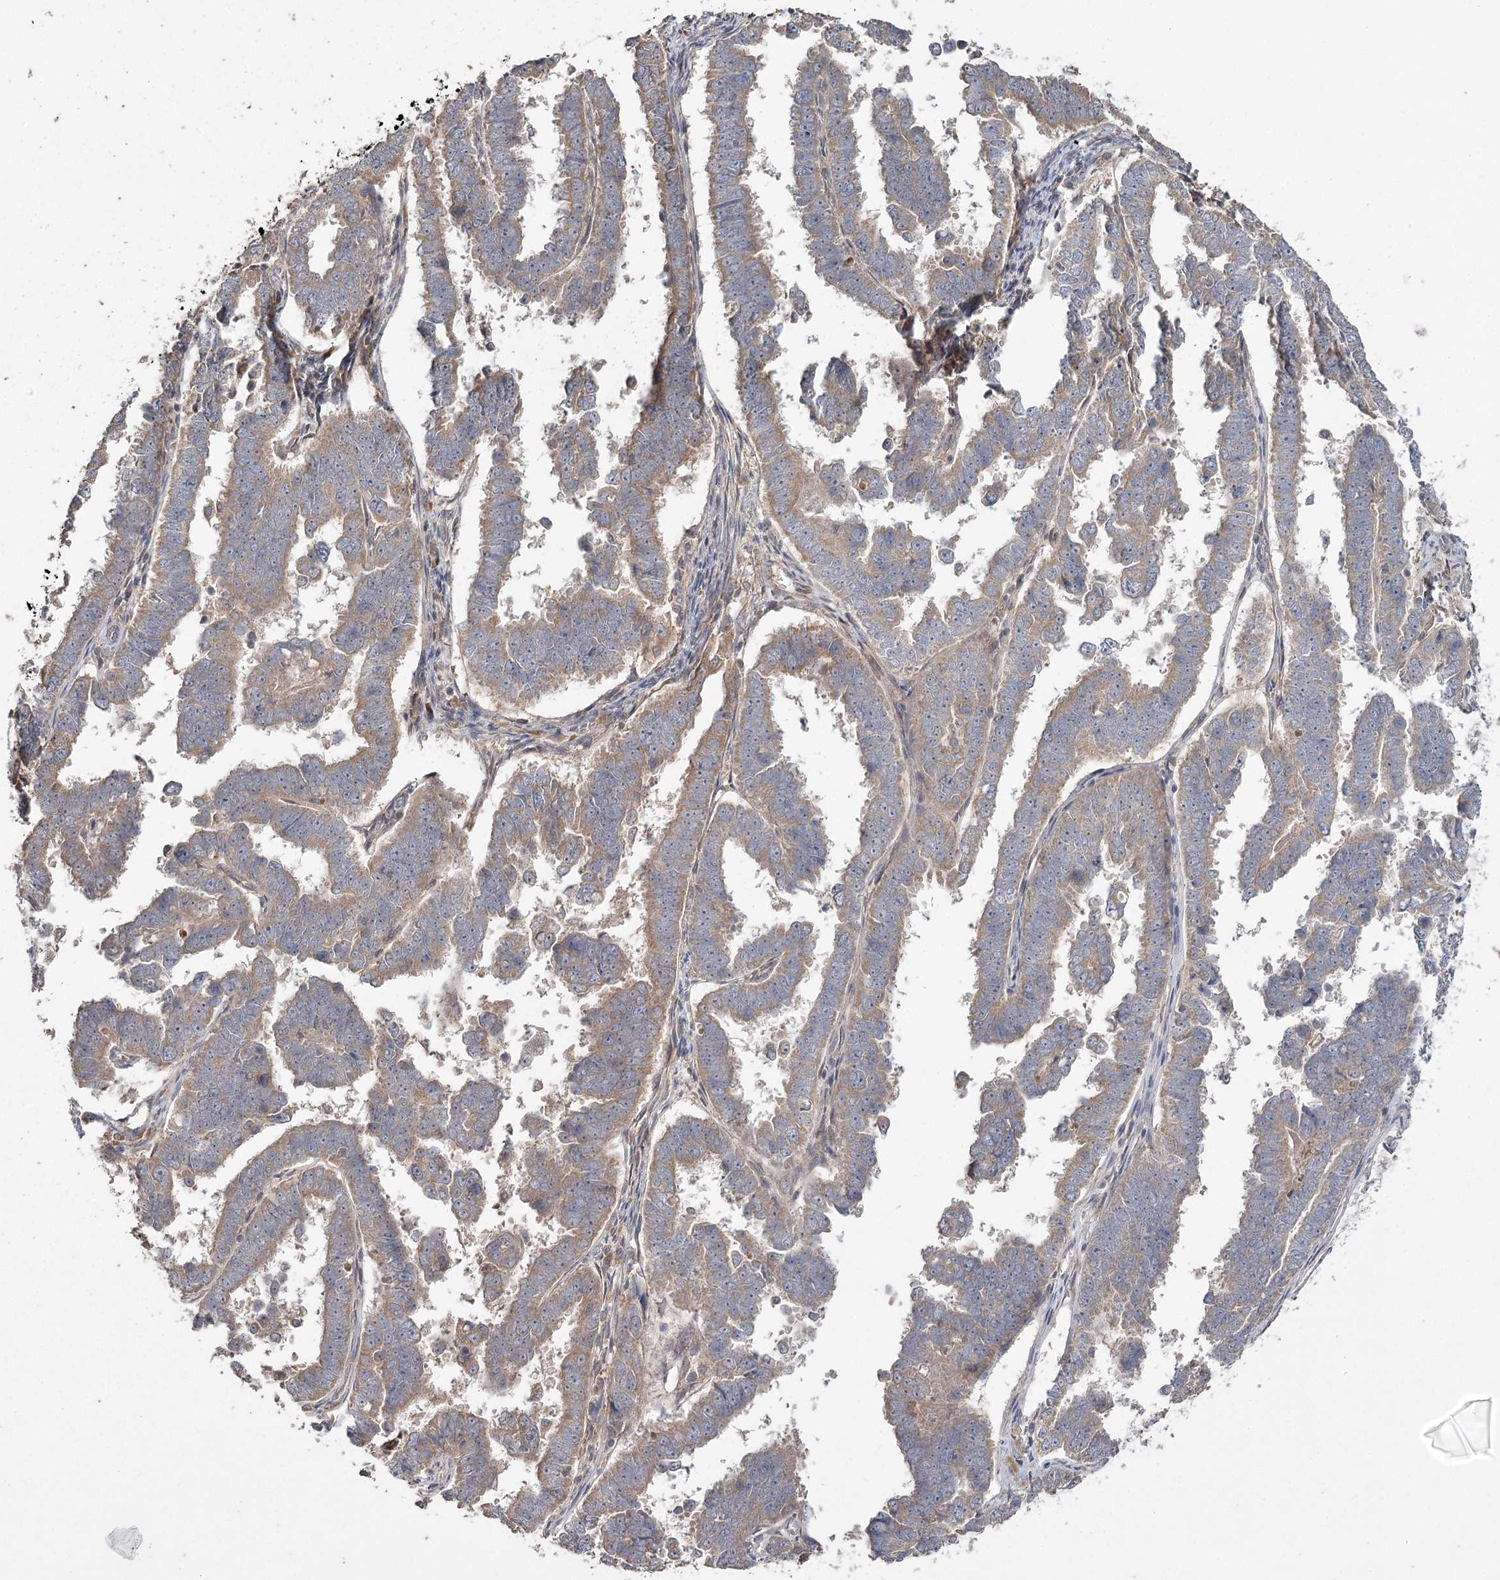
{"staining": {"intensity": "weak", "quantity": ">75%", "location": "cytoplasmic/membranous"}, "tissue": "endometrial cancer", "cell_type": "Tumor cells", "image_type": "cancer", "snomed": [{"axis": "morphology", "description": "Adenocarcinoma, NOS"}, {"axis": "topography", "description": "Endometrium"}], "caption": "Protein expression analysis of human adenocarcinoma (endometrial) reveals weak cytoplasmic/membranous staining in approximately >75% of tumor cells.", "gene": "RIN2", "patient": {"sex": "female", "age": 75}}